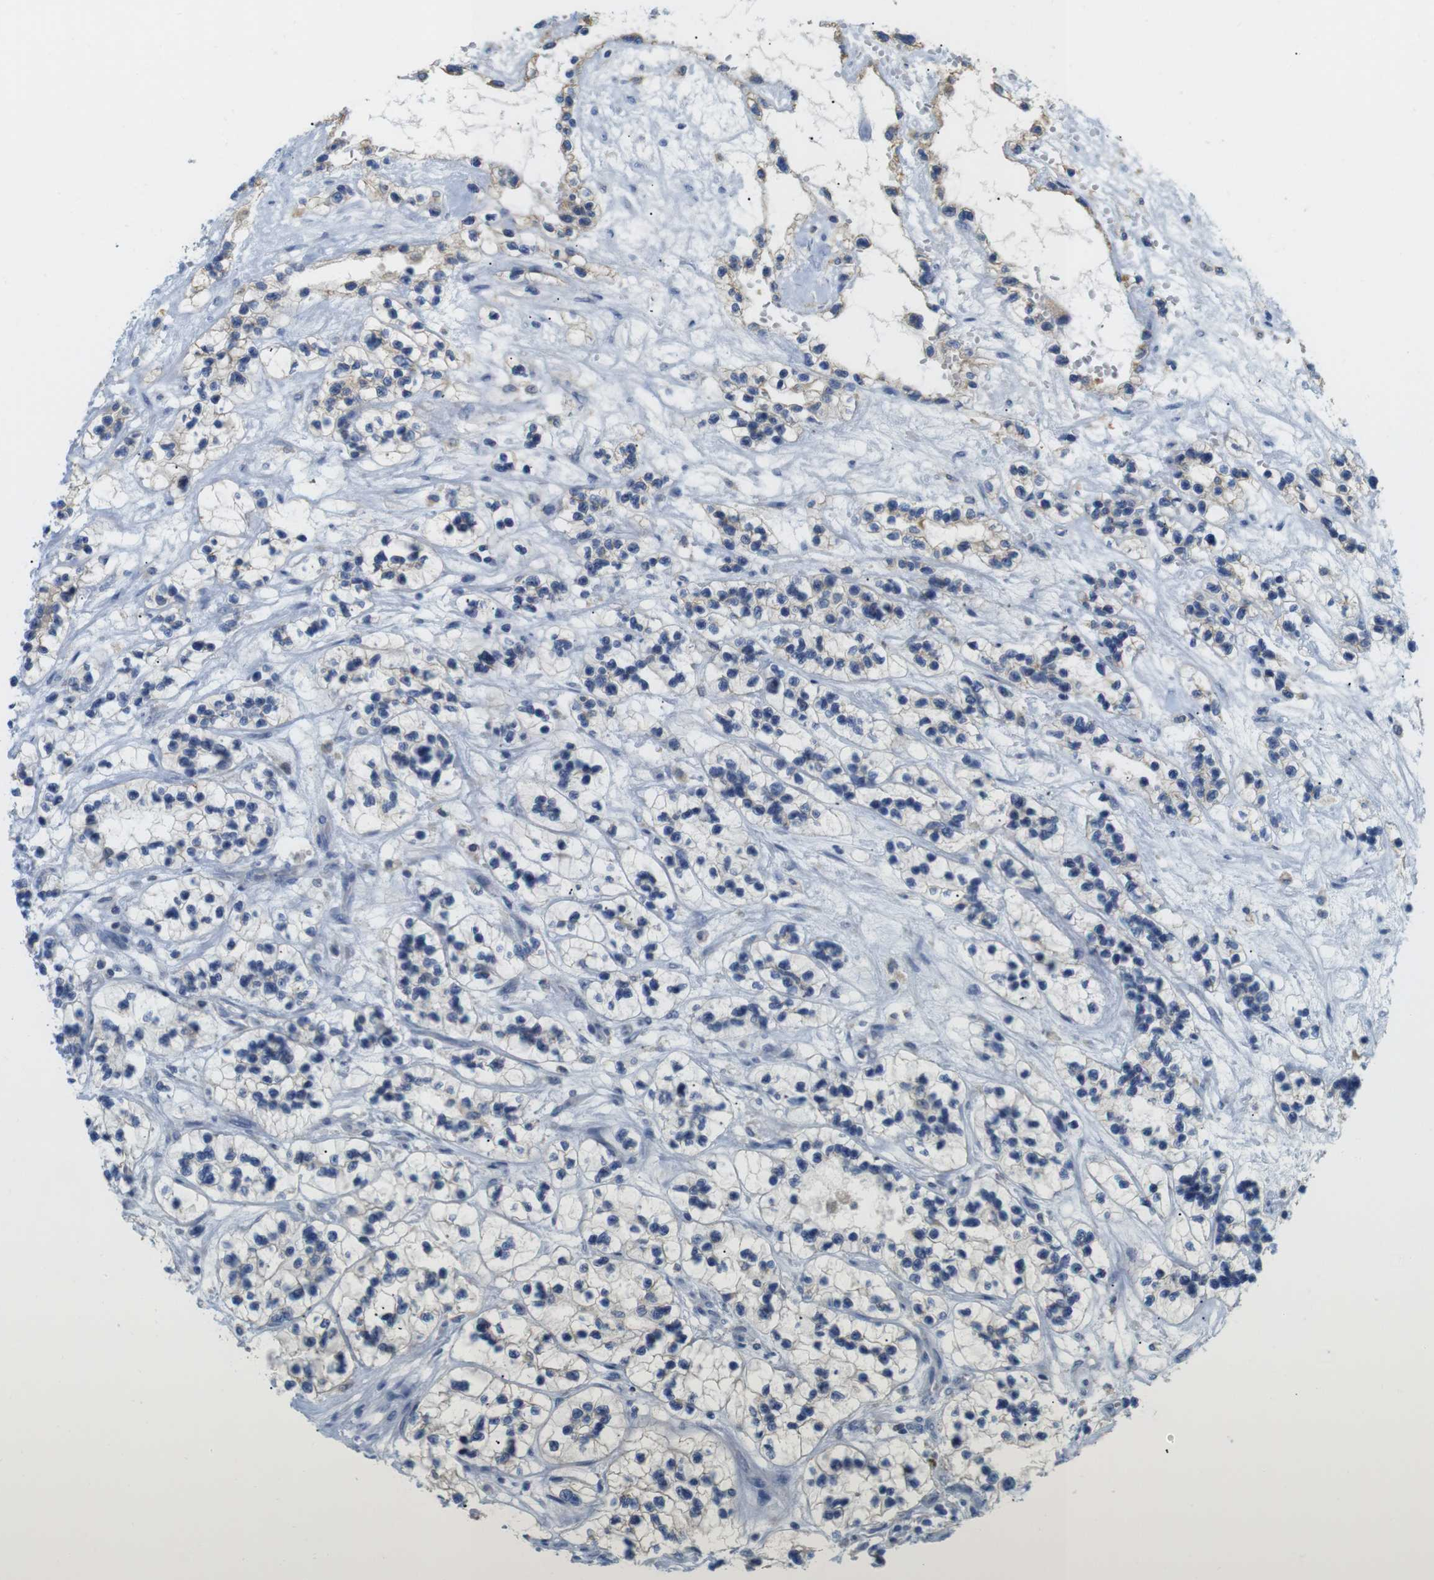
{"staining": {"intensity": "negative", "quantity": "none", "location": "none"}, "tissue": "renal cancer", "cell_type": "Tumor cells", "image_type": "cancer", "snomed": [{"axis": "morphology", "description": "Adenocarcinoma, NOS"}, {"axis": "topography", "description": "Kidney"}], "caption": "Micrograph shows no significant protein staining in tumor cells of renal adenocarcinoma. (DAB immunohistochemistry, high magnification).", "gene": "NEBL", "patient": {"sex": "female", "age": 57}}